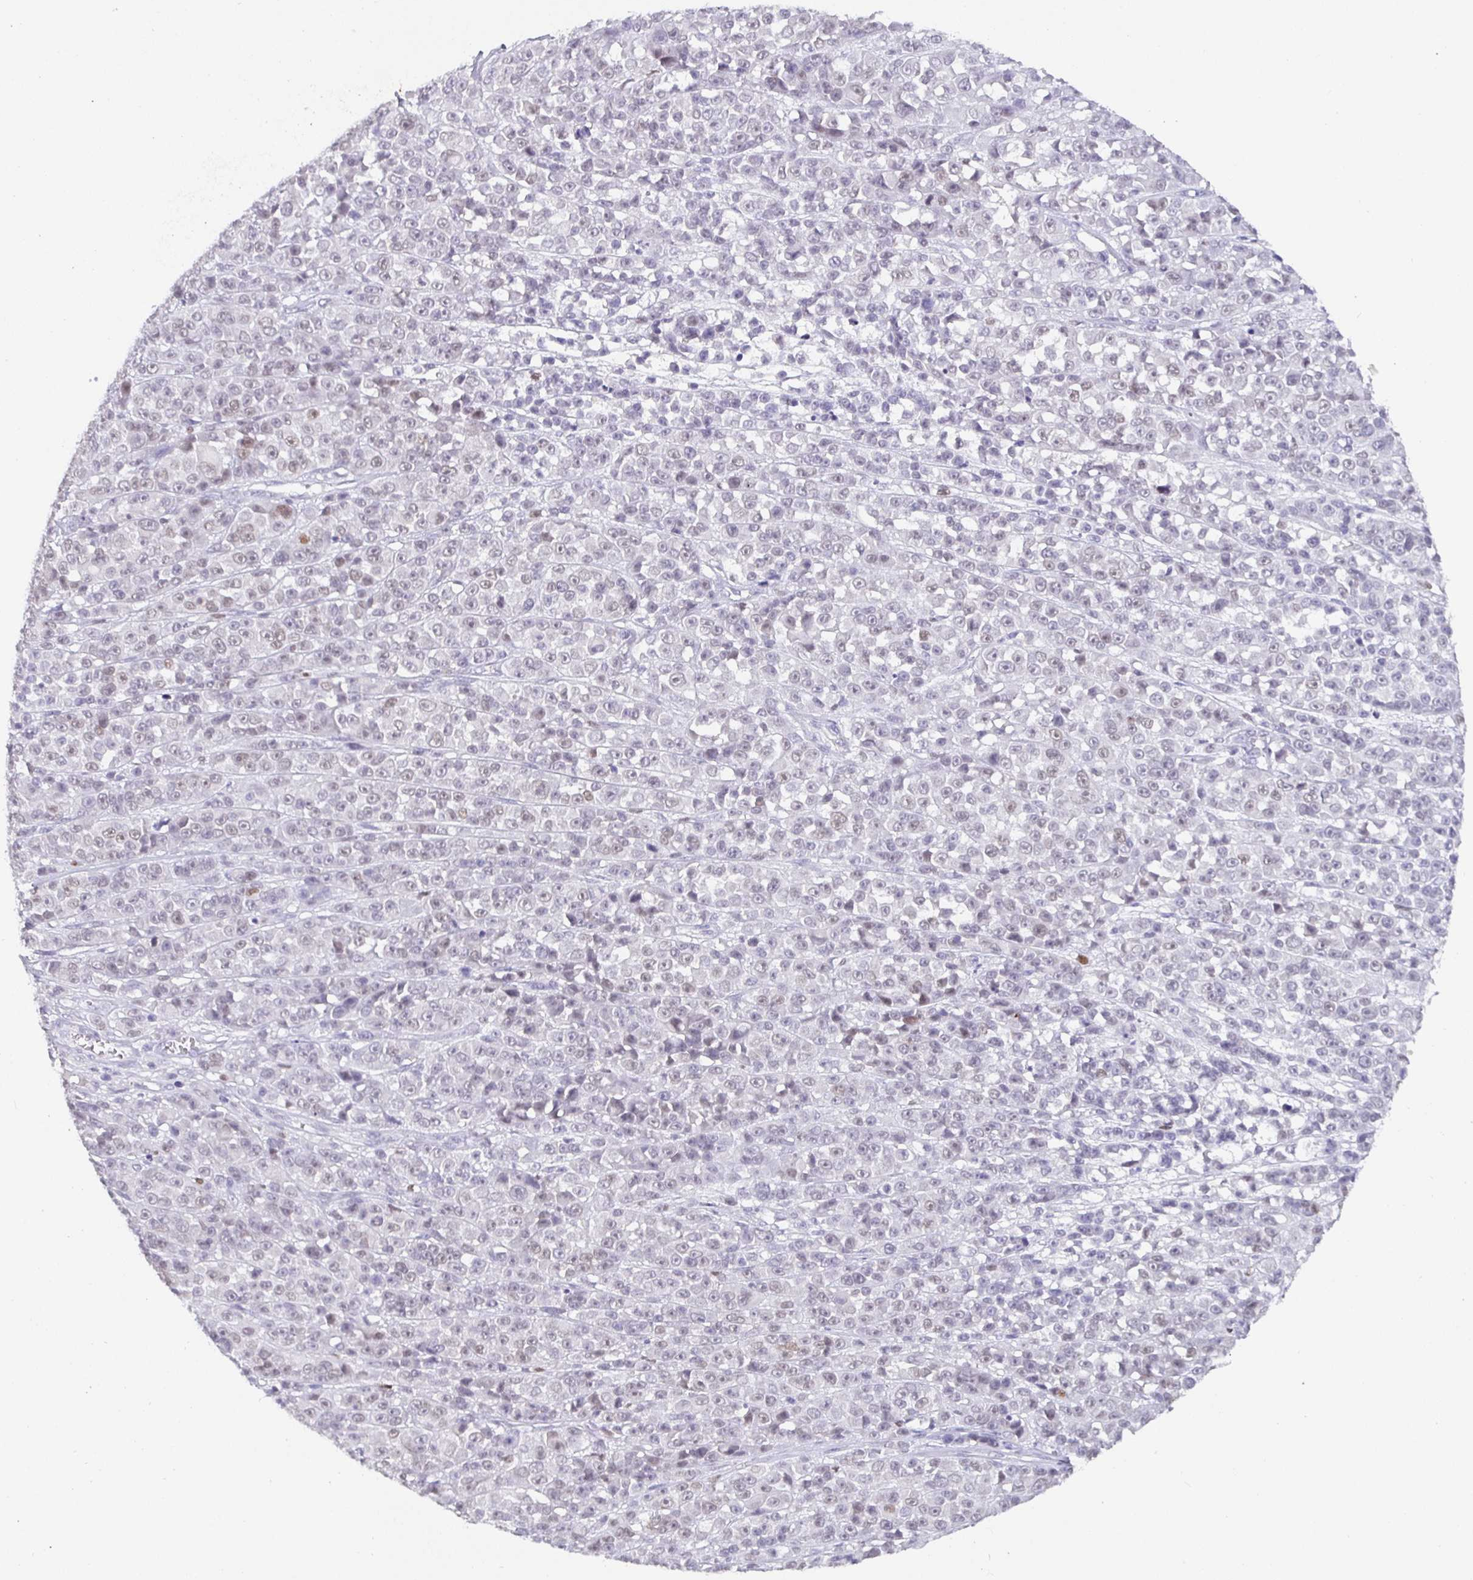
{"staining": {"intensity": "weak", "quantity": "<25%", "location": "nuclear"}, "tissue": "melanoma", "cell_type": "Tumor cells", "image_type": "cancer", "snomed": [{"axis": "morphology", "description": "Malignant melanoma, NOS"}, {"axis": "topography", "description": "Skin"}, {"axis": "topography", "description": "Skin of back"}], "caption": "IHC photomicrograph of melanoma stained for a protein (brown), which displays no positivity in tumor cells.", "gene": "SATB1", "patient": {"sex": "male", "age": 91}}